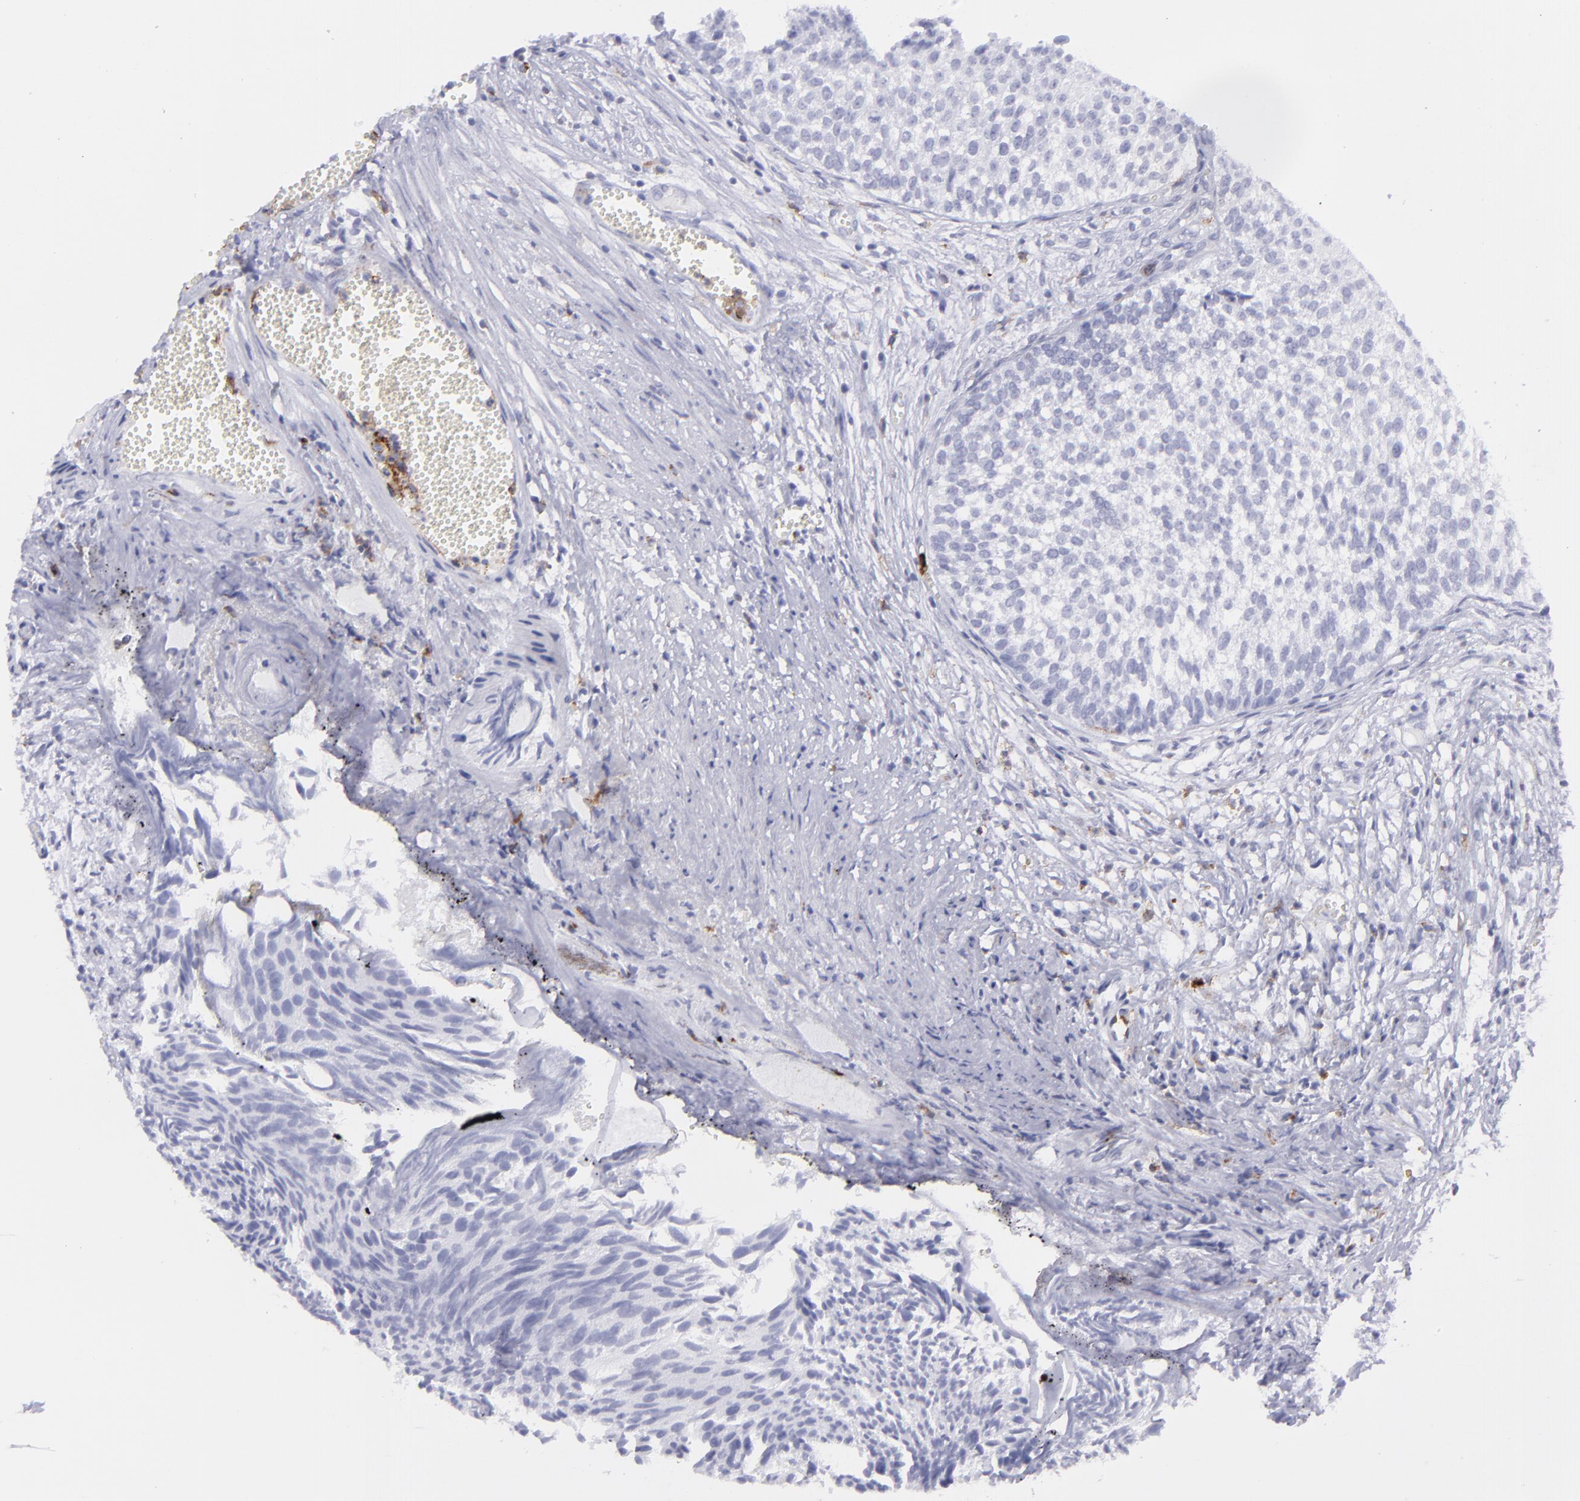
{"staining": {"intensity": "negative", "quantity": "none", "location": "none"}, "tissue": "urothelial cancer", "cell_type": "Tumor cells", "image_type": "cancer", "snomed": [{"axis": "morphology", "description": "Urothelial carcinoma, Low grade"}, {"axis": "topography", "description": "Urinary bladder"}], "caption": "Protein analysis of low-grade urothelial carcinoma demonstrates no significant expression in tumor cells. (Immunohistochemistry, brightfield microscopy, high magnification).", "gene": "SELPLG", "patient": {"sex": "male", "age": 84}}